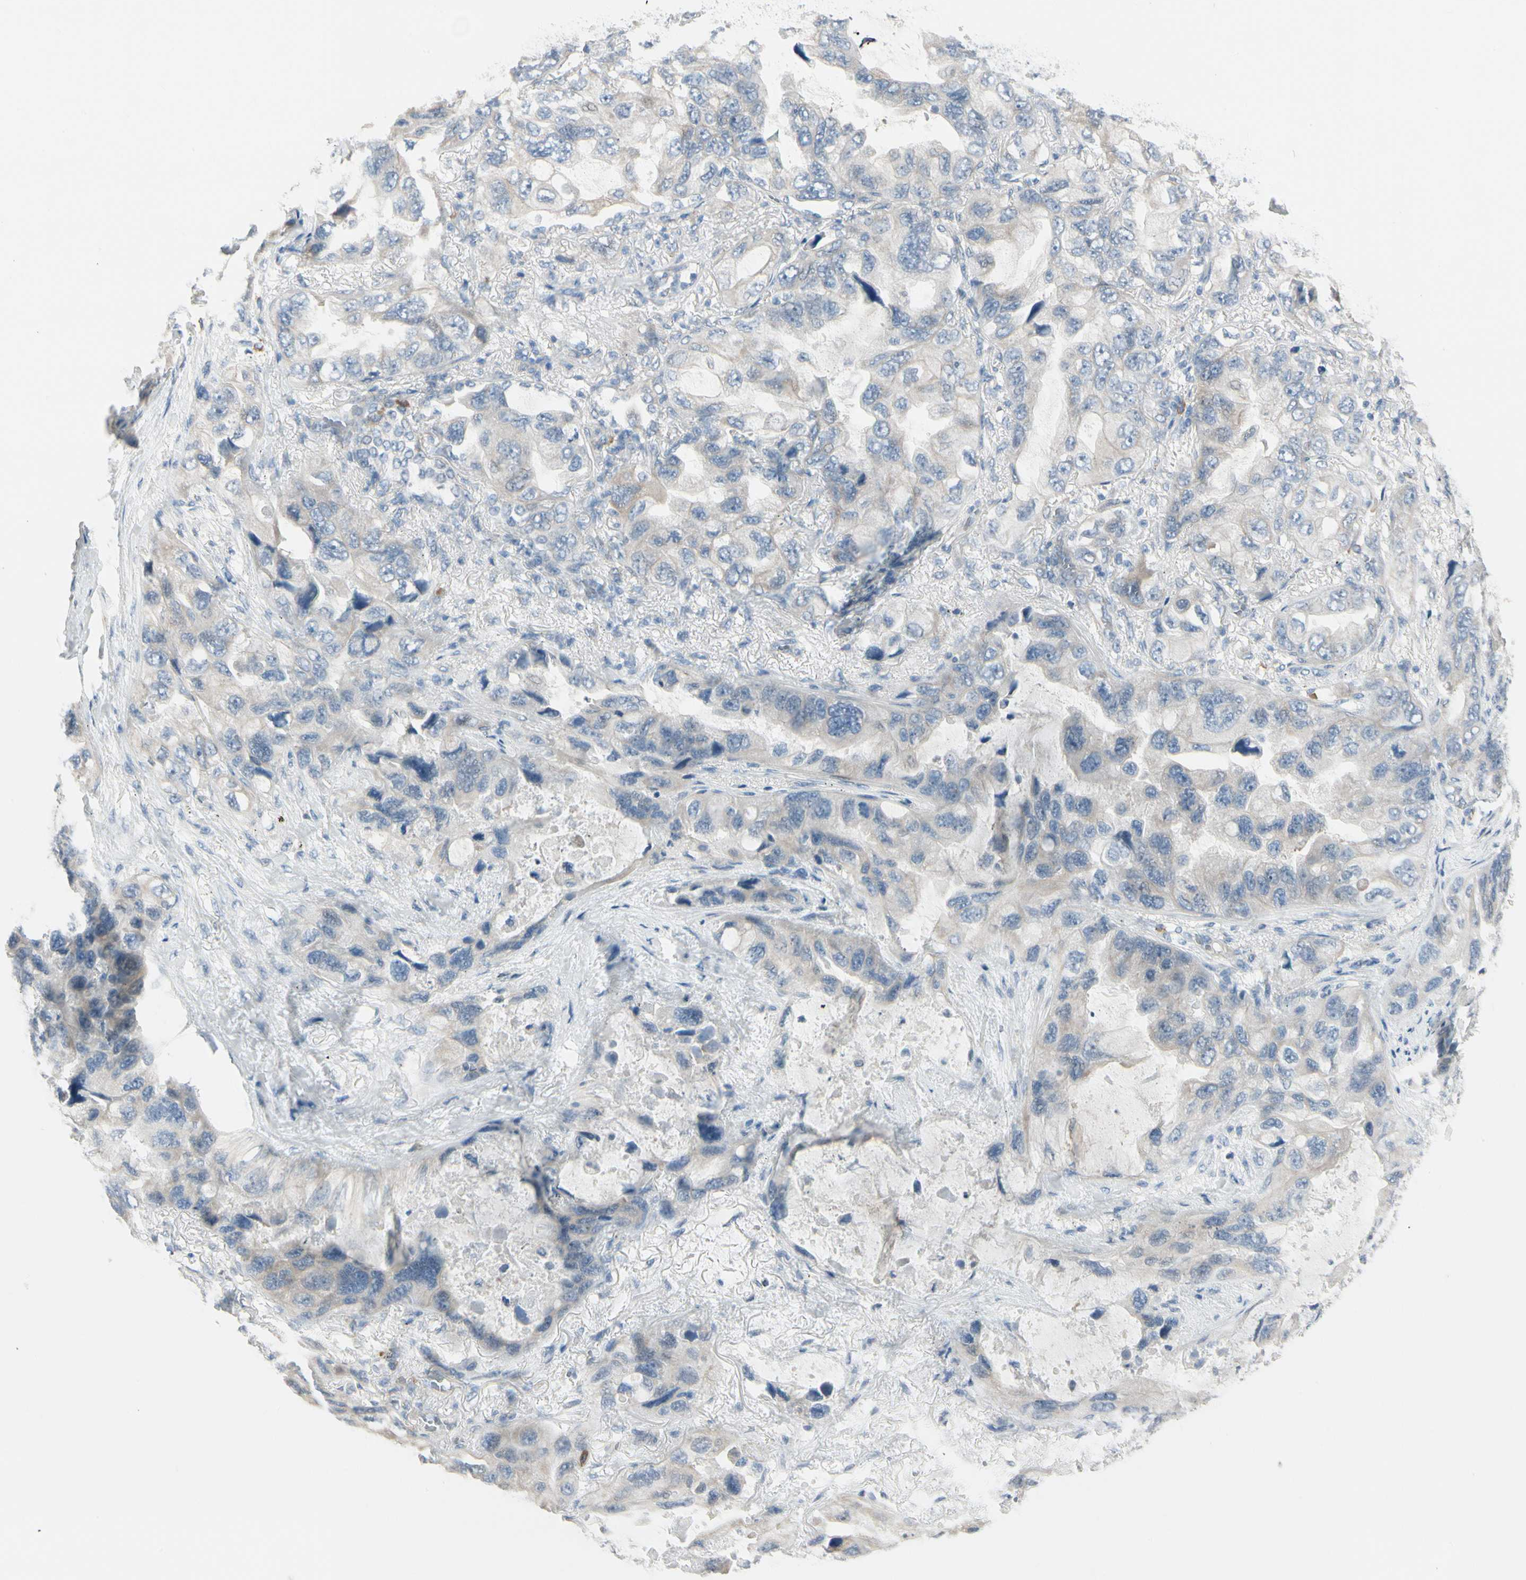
{"staining": {"intensity": "weak", "quantity": "<25%", "location": "cytoplasmic/membranous"}, "tissue": "lung cancer", "cell_type": "Tumor cells", "image_type": "cancer", "snomed": [{"axis": "morphology", "description": "Squamous cell carcinoma, NOS"}, {"axis": "topography", "description": "Lung"}], "caption": "Squamous cell carcinoma (lung) was stained to show a protein in brown. There is no significant positivity in tumor cells.", "gene": "SPINK4", "patient": {"sex": "female", "age": 73}}